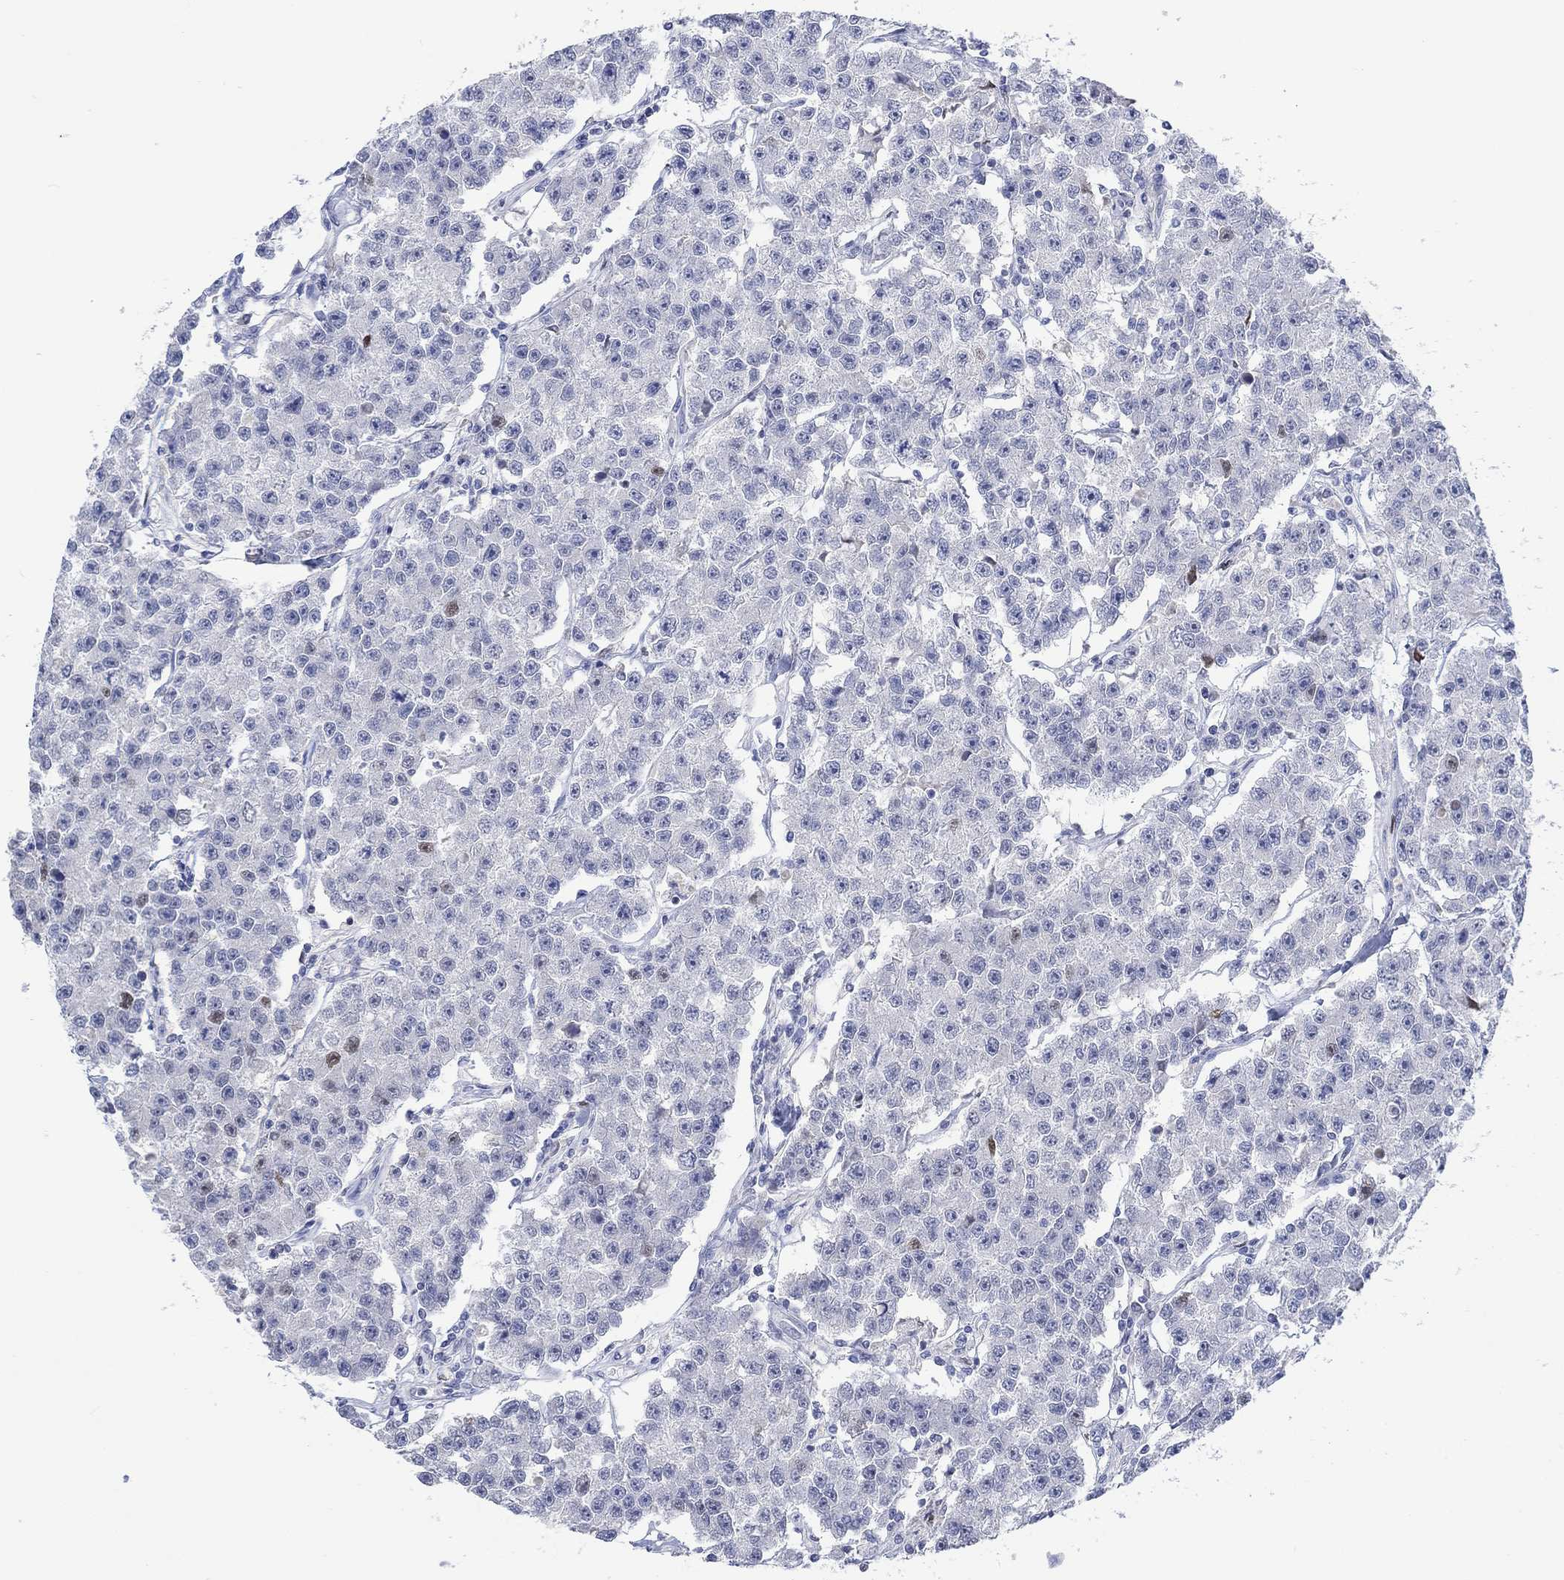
{"staining": {"intensity": "weak", "quantity": "<25%", "location": "nuclear"}, "tissue": "testis cancer", "cell_type": "Tumor cells", "image_type": "cancer", "snomed": [{"axis": "morphology", "description": "Seminoma, NOS"}, {"axis": "topography", "description": "Testis"}], "caption": "High magnification brightfield microscopy of testis cancer (seminoma) stained with DAB (3,3'-diaminobenzidine) (brown) and counterstained with hematoxylin (blue): tumor cells show no significant staining.", "gene": "DLK1", "patient": {"sex": "male", "age": 59}}